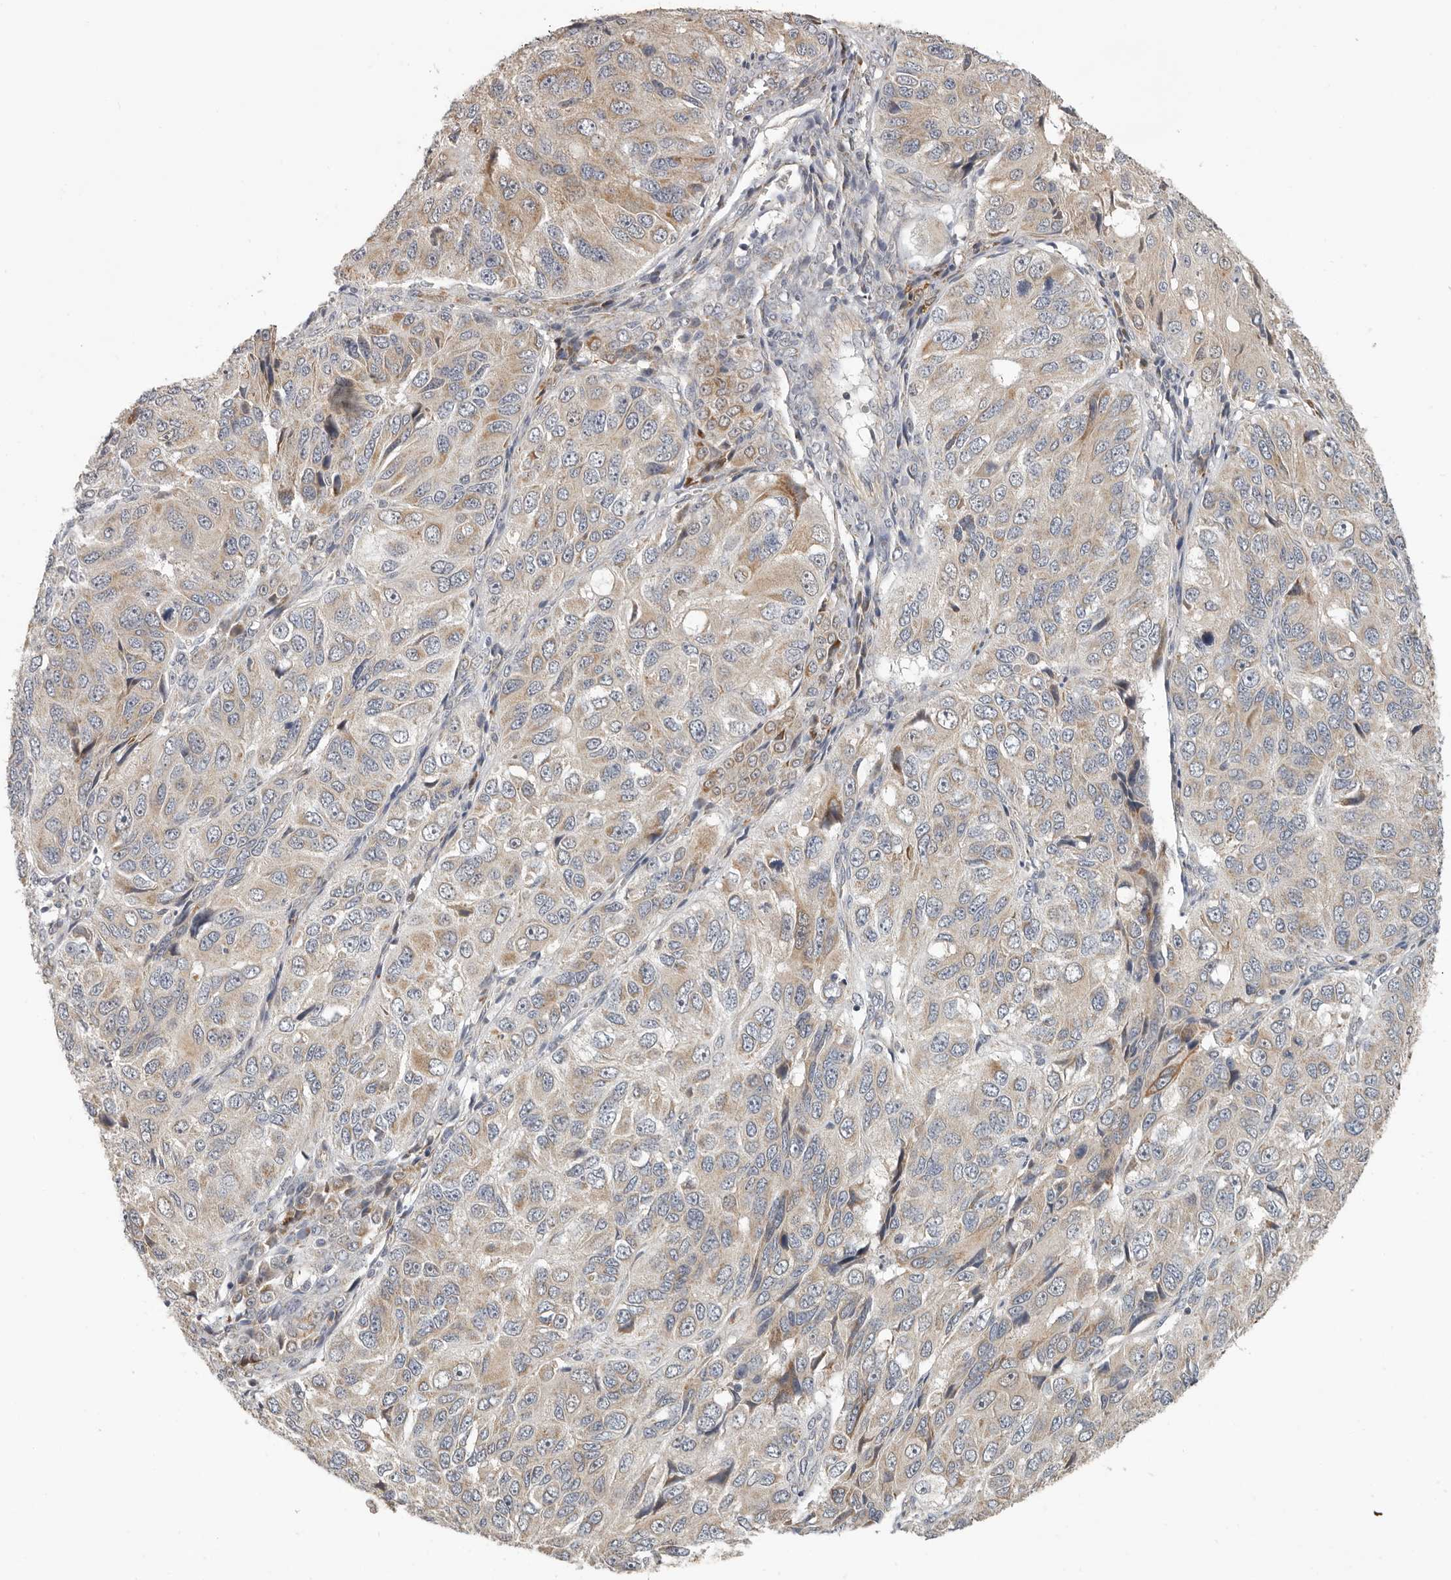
{"staining": {"intensity": "weak", "quantity": ">75%", "location": "cytoplasmic/membranous"}, "tissue": "ovarian cancer", "cell_type": "Tumor cells", "image_type": "cancer", "snomed": [{"axis": "morphology", "description": "Carcinoma, endometroid"}, {"axis": "topography", "description": "Ovary"}], "caption": "Human ovarian cancer (endometroid carcinoma) stained for a protein (brown) exhibits weak cytoplasmic/membranous positive positivity in about >75% of tumor cells.", "gene": "UNK", "patient": {"sex": "female", "age": 51}}